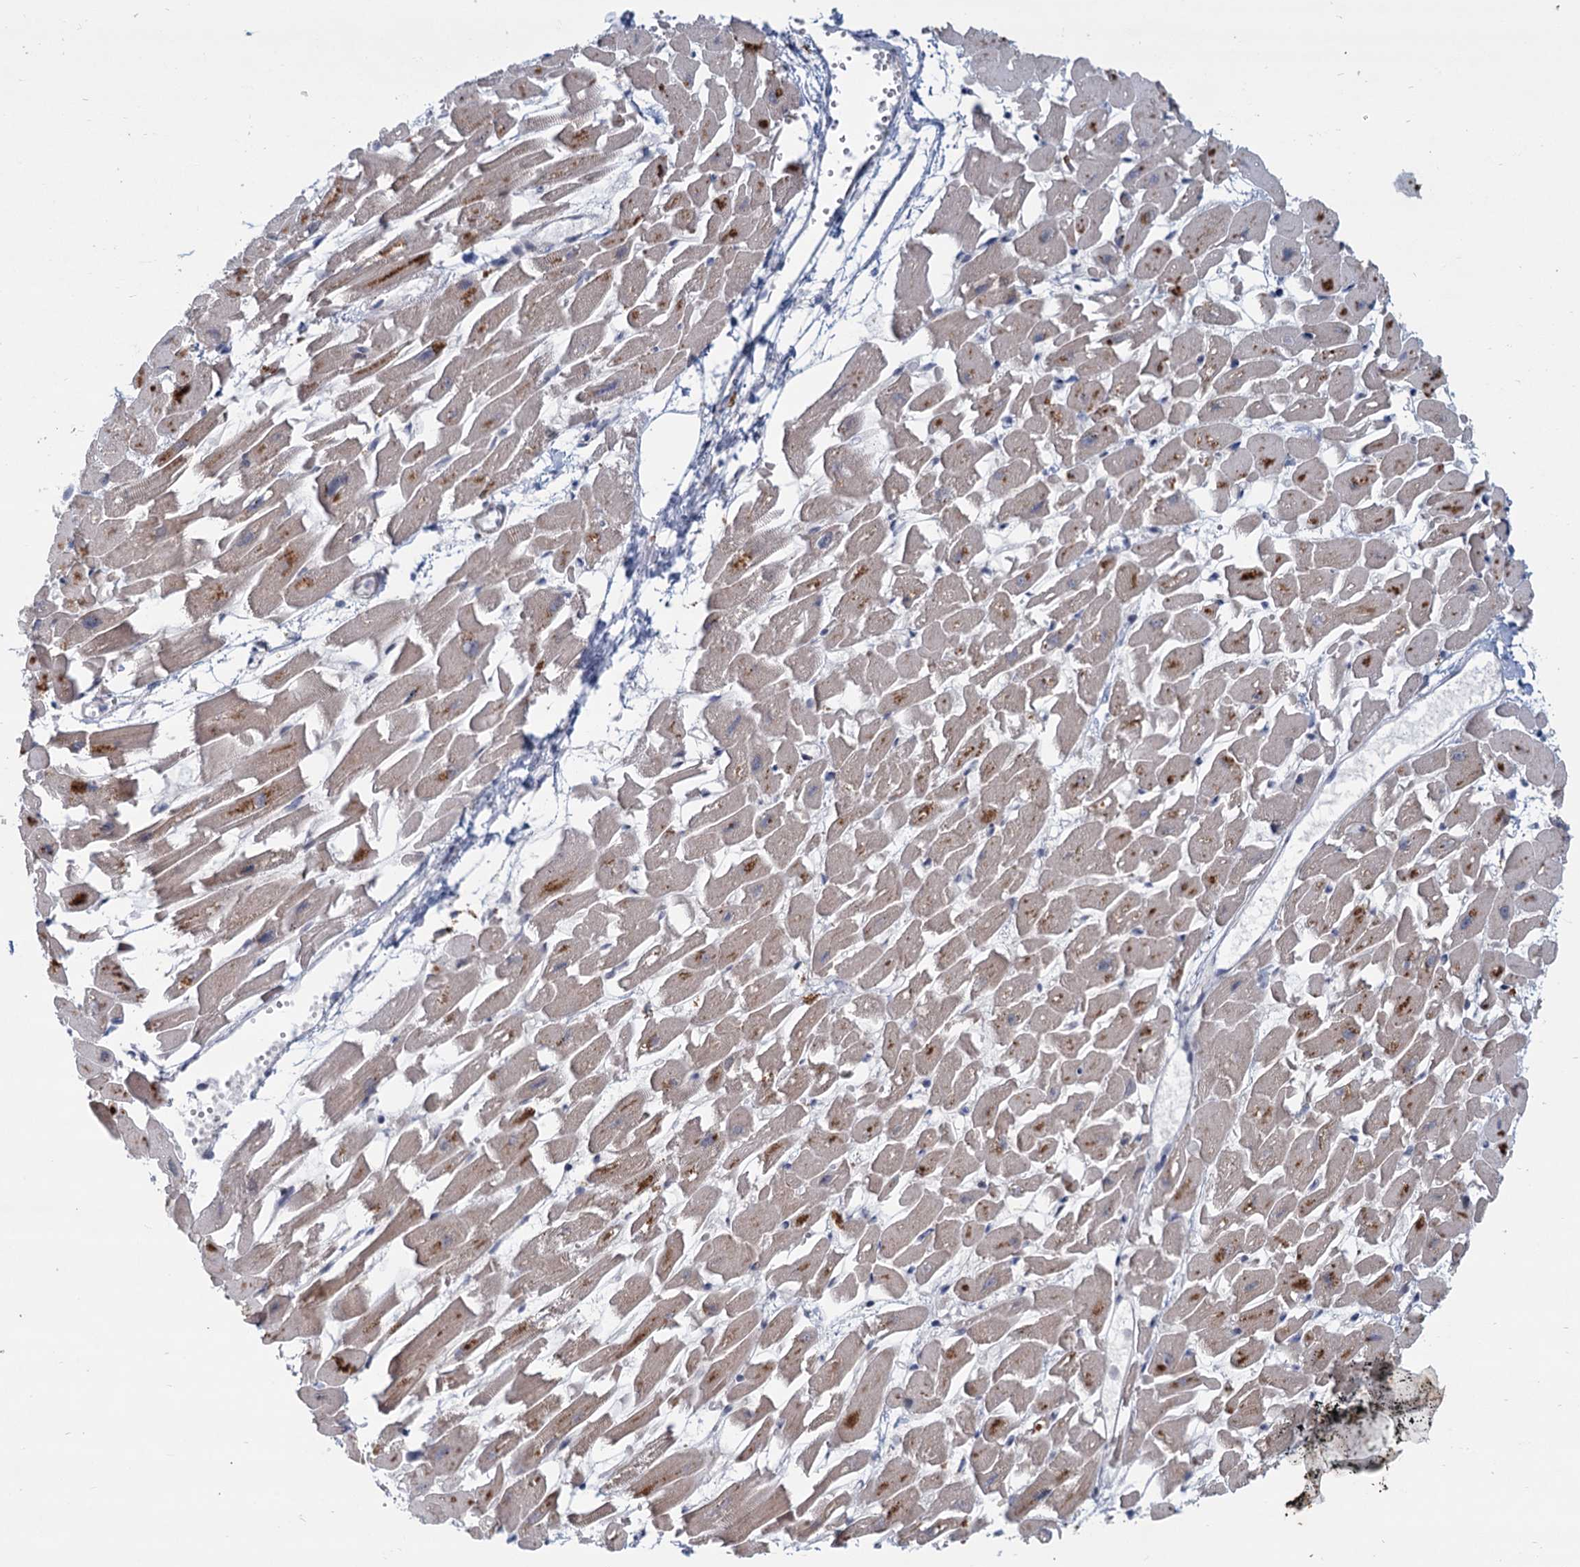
{"staining": {"intensity": "moderate", "quantity": "<25%", "location": "cytoplasmic/membranous"}, "tissue": "heart muscle", "cell_type": "Cardiomyocytes", "image_type": "normal", "snomed": [{"axis": "morphology", "description": "Normal tissue, NOS"}, {"axis": "topography", "description": "Heart"}], "caption": "Cardiomyocytes reveal low levels of moderate cytoplasmic/membranous staining in approximately <25% of cells in benign heart muscle. (IHC, brightfield microscopy, high magnification).", "gene": "STAP1", "patient": {"sex": "female", "age": 64}}